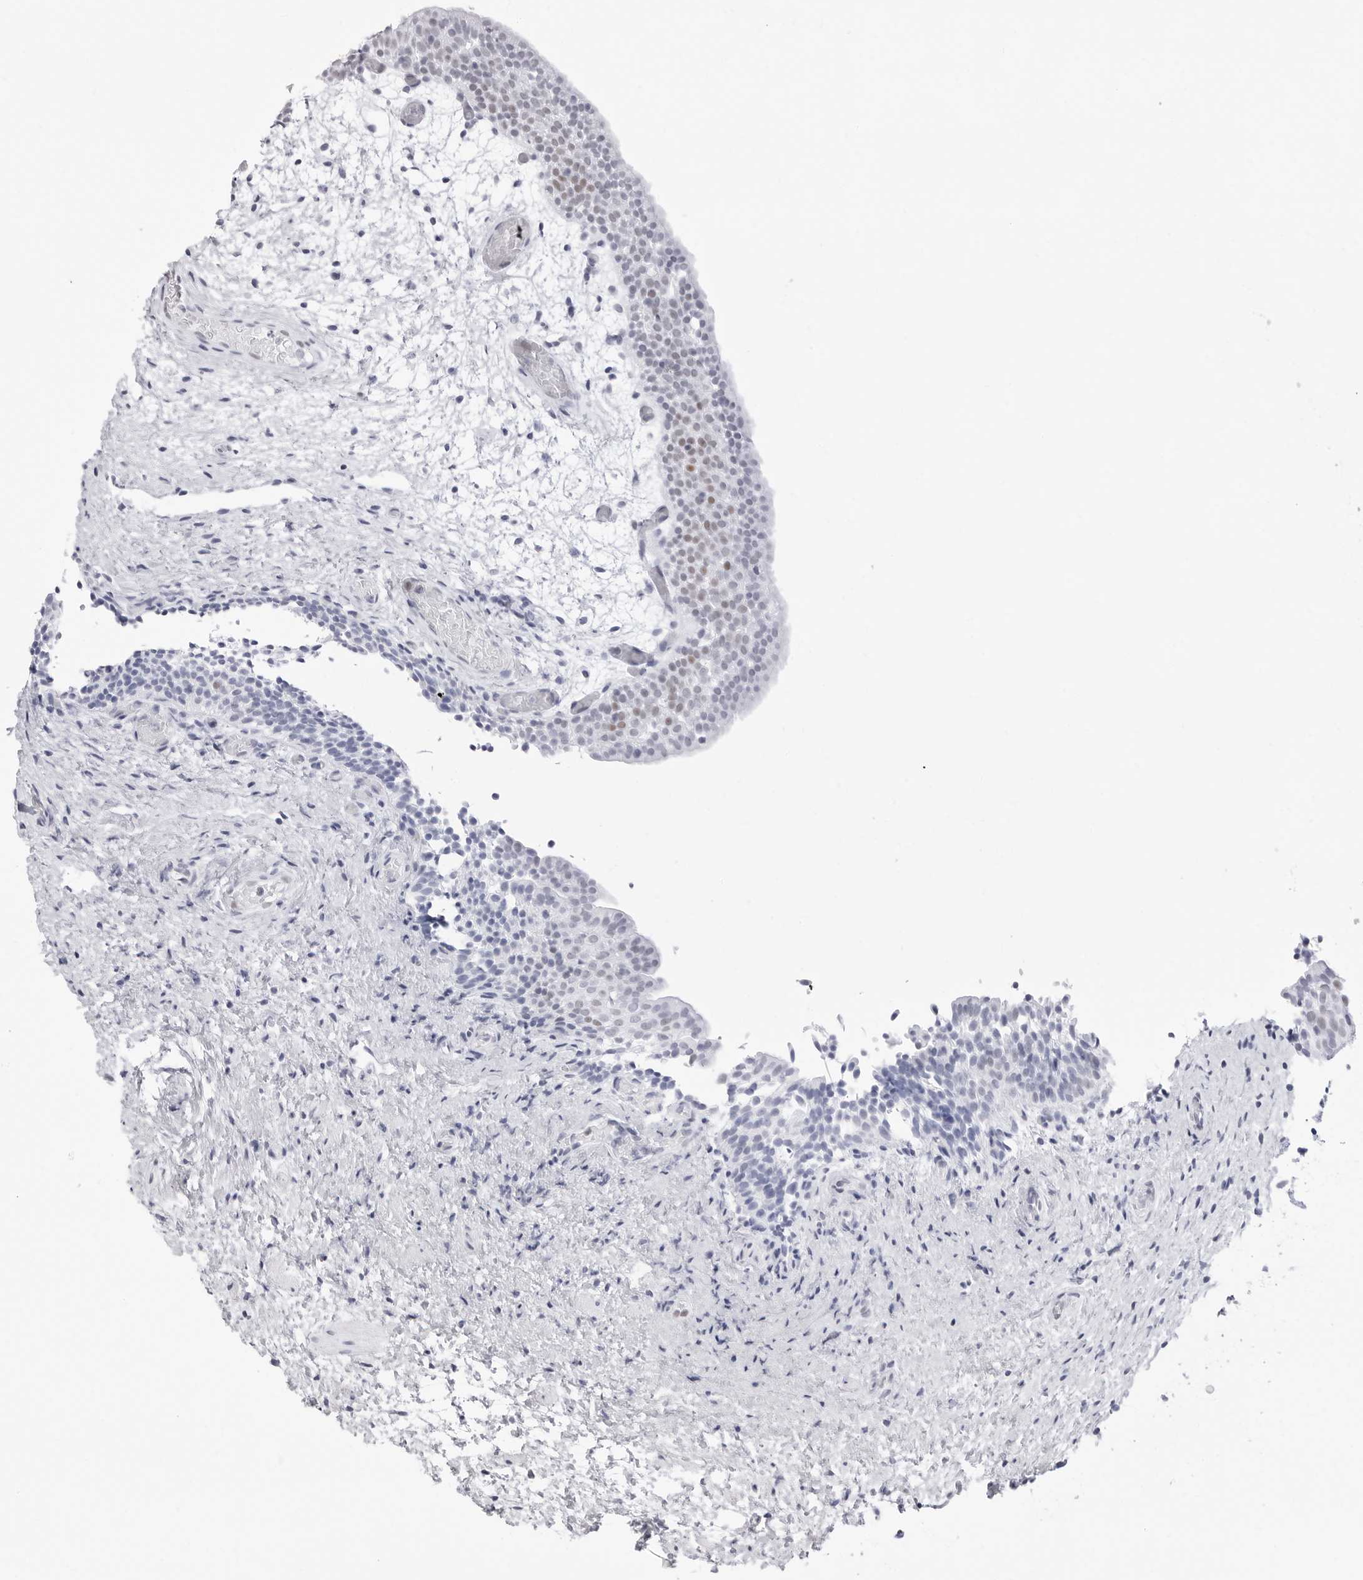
{"staining": {"intensity": "moderate", "quantity": "<25%", "location": "nuclear"}, "tissue": "urinary bladder", "cell_type": "Urothelial cells", "image_type": "normal", "snomed": [{"axis": "morphology", "description": "Normal tissue, NOS"}, {"axis": "topography", "description": "Urinary bladder"}], "caption": "Human urinary bladder stained for a protein (brown) reveals moderate nuclear positive positivity in about <25% of urothelial cells.", "gene": "NASP", "patient": {"sex": "male", "age": 1}}